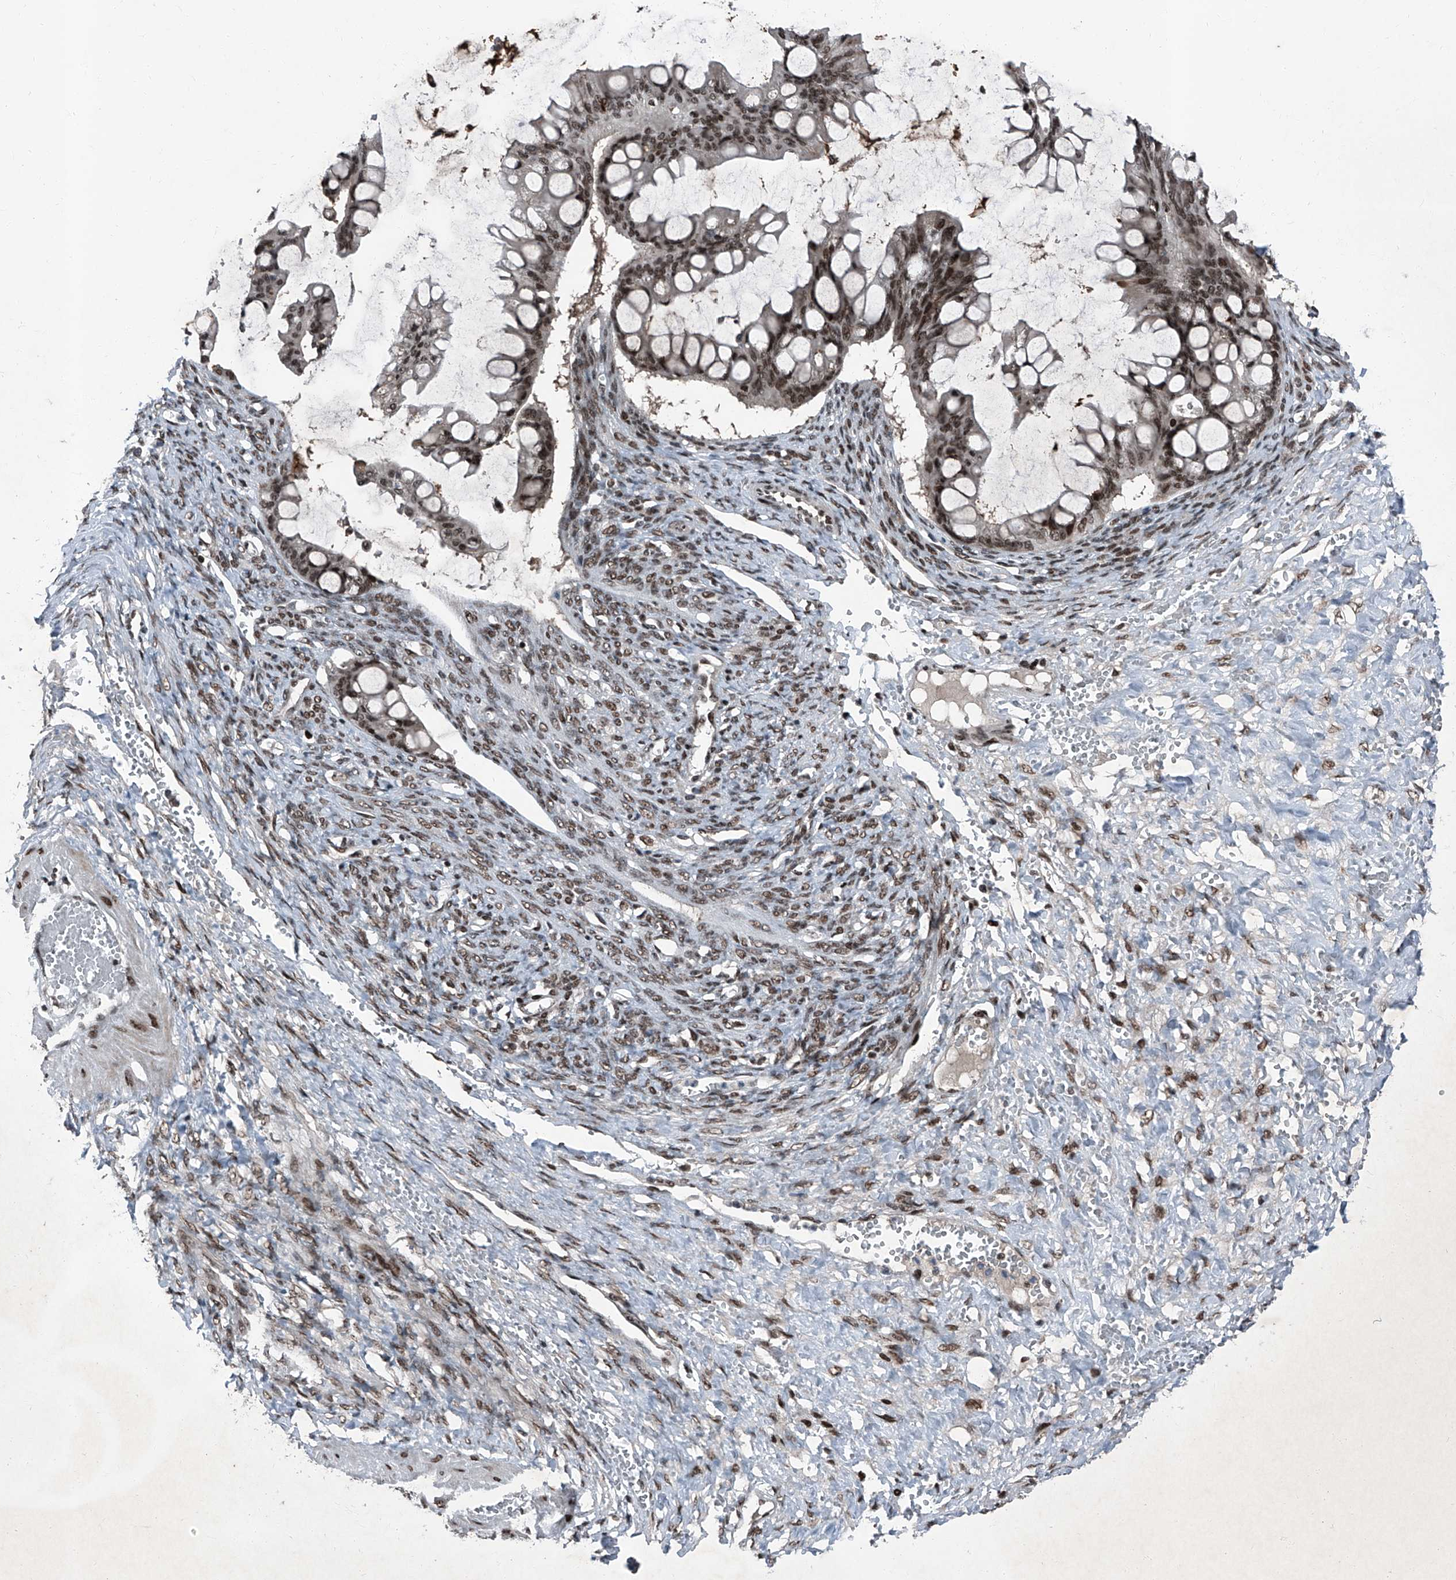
{"staining": {"intensity": "moderate", "quantity": ">75%", "location": "nuclear"}, "tissue": "ovarian cancer", "cell_type": "Tumor cells", "image_type": "cancer", "snomed": [{"axis": "morphology", "description": "Cystadenocarcinoma, mucinous, NOS"}, {"axis": "topography", "description": "Ovary"}], "caption": "Brown immunohistochemical staining in ovarian cancer demonstrates moderate nuclear positivity in about >75% of tumor cells.", "gene": "BMI1", "patient": {"sex": "female", "age": 73}}